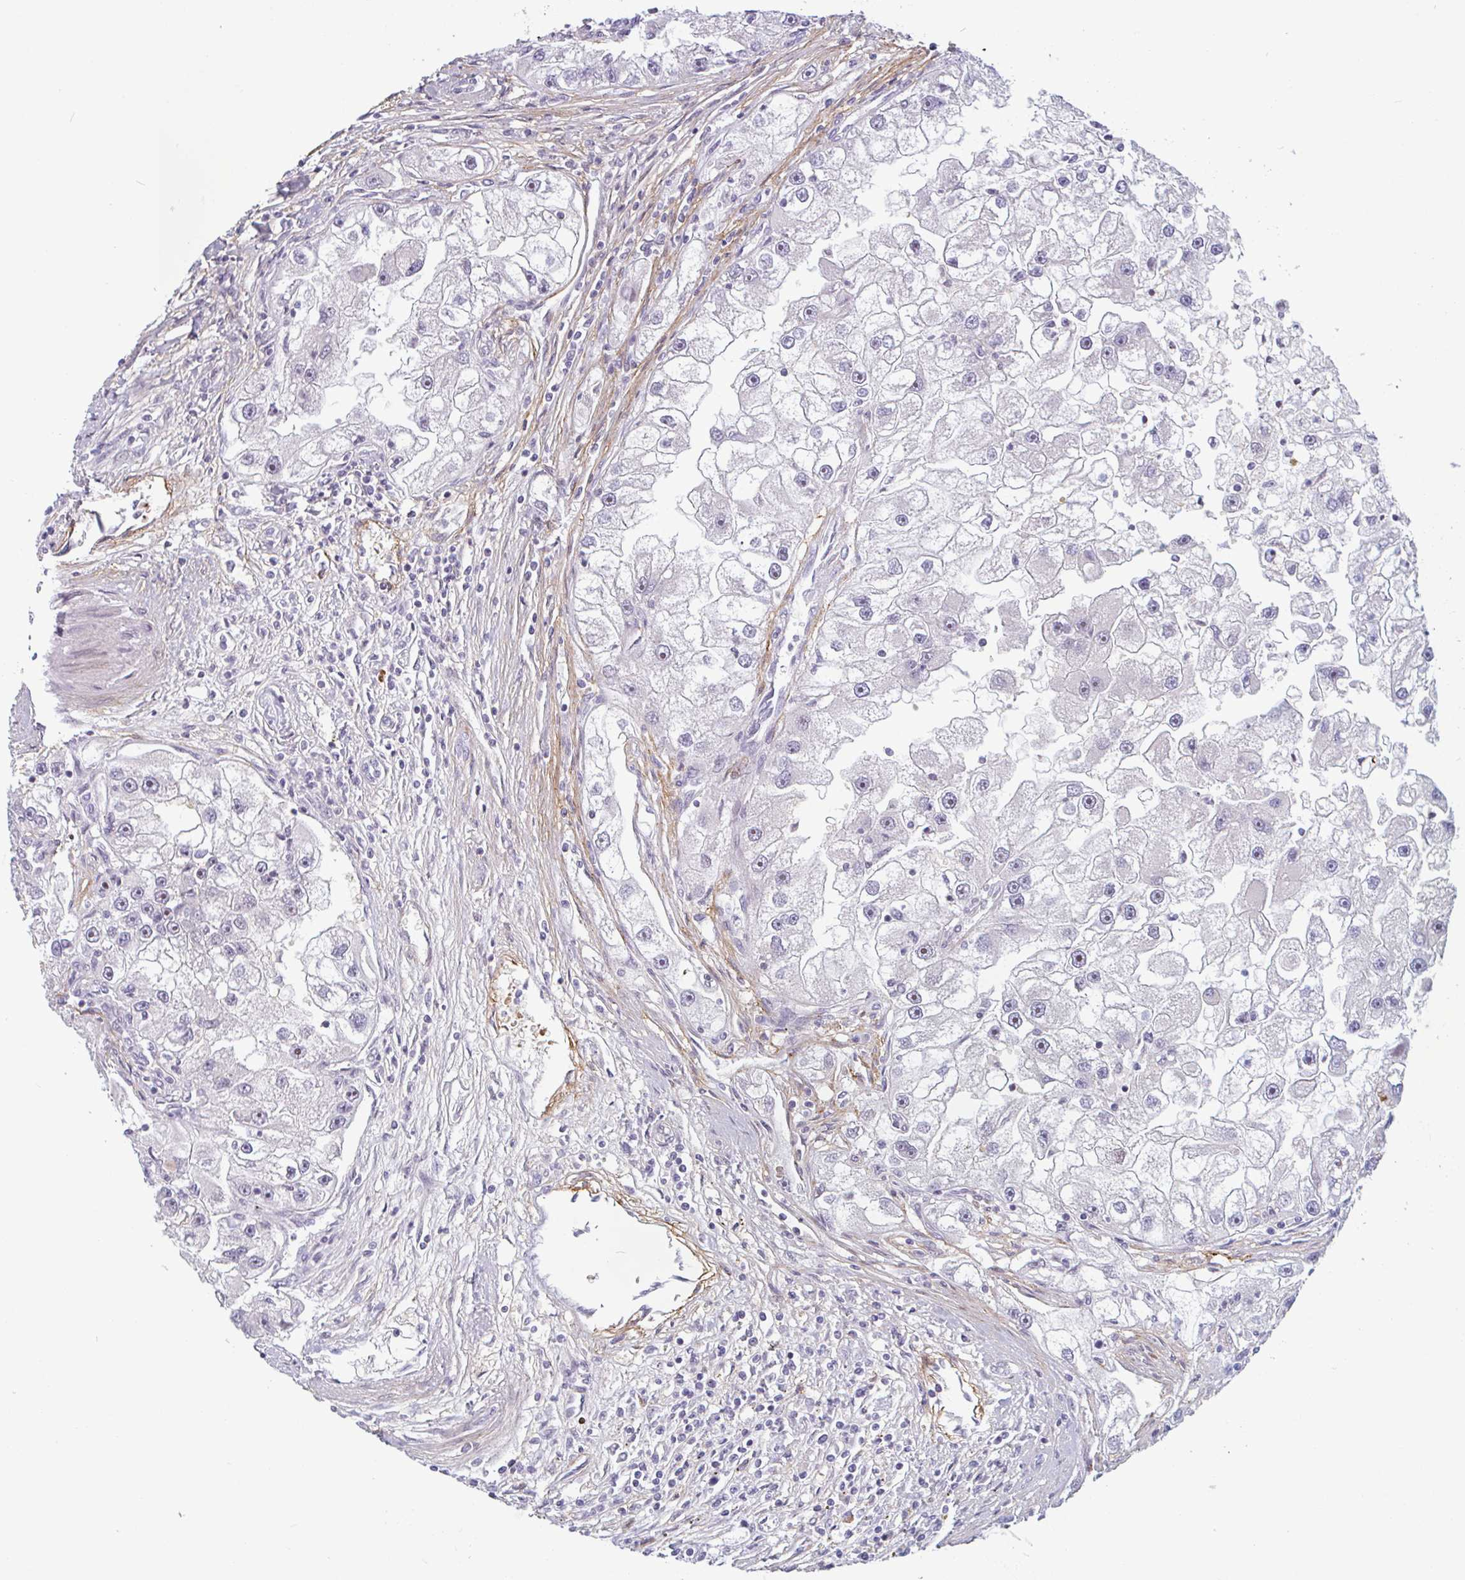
{"staining": {"intensity": "negative", "quantity": "none", "location": "none"}, "tissue": "renal cancer", "cell_type": "Tumor cells", "image_type": "cancer", "snomed": [{"axis": "morphology", "description": "Adenocarcinoma, NOS"}, {"axis": "topography", "description": "Kidney"}], "caption": "Immunohistochemistry (IHC) image of human renal cancer (adenocarcinoma) stained for a protein (brown), which reveals no expression in tumor cells.", "gene": "TMEM119", "patient": {"sex": "male", "age": 63}}